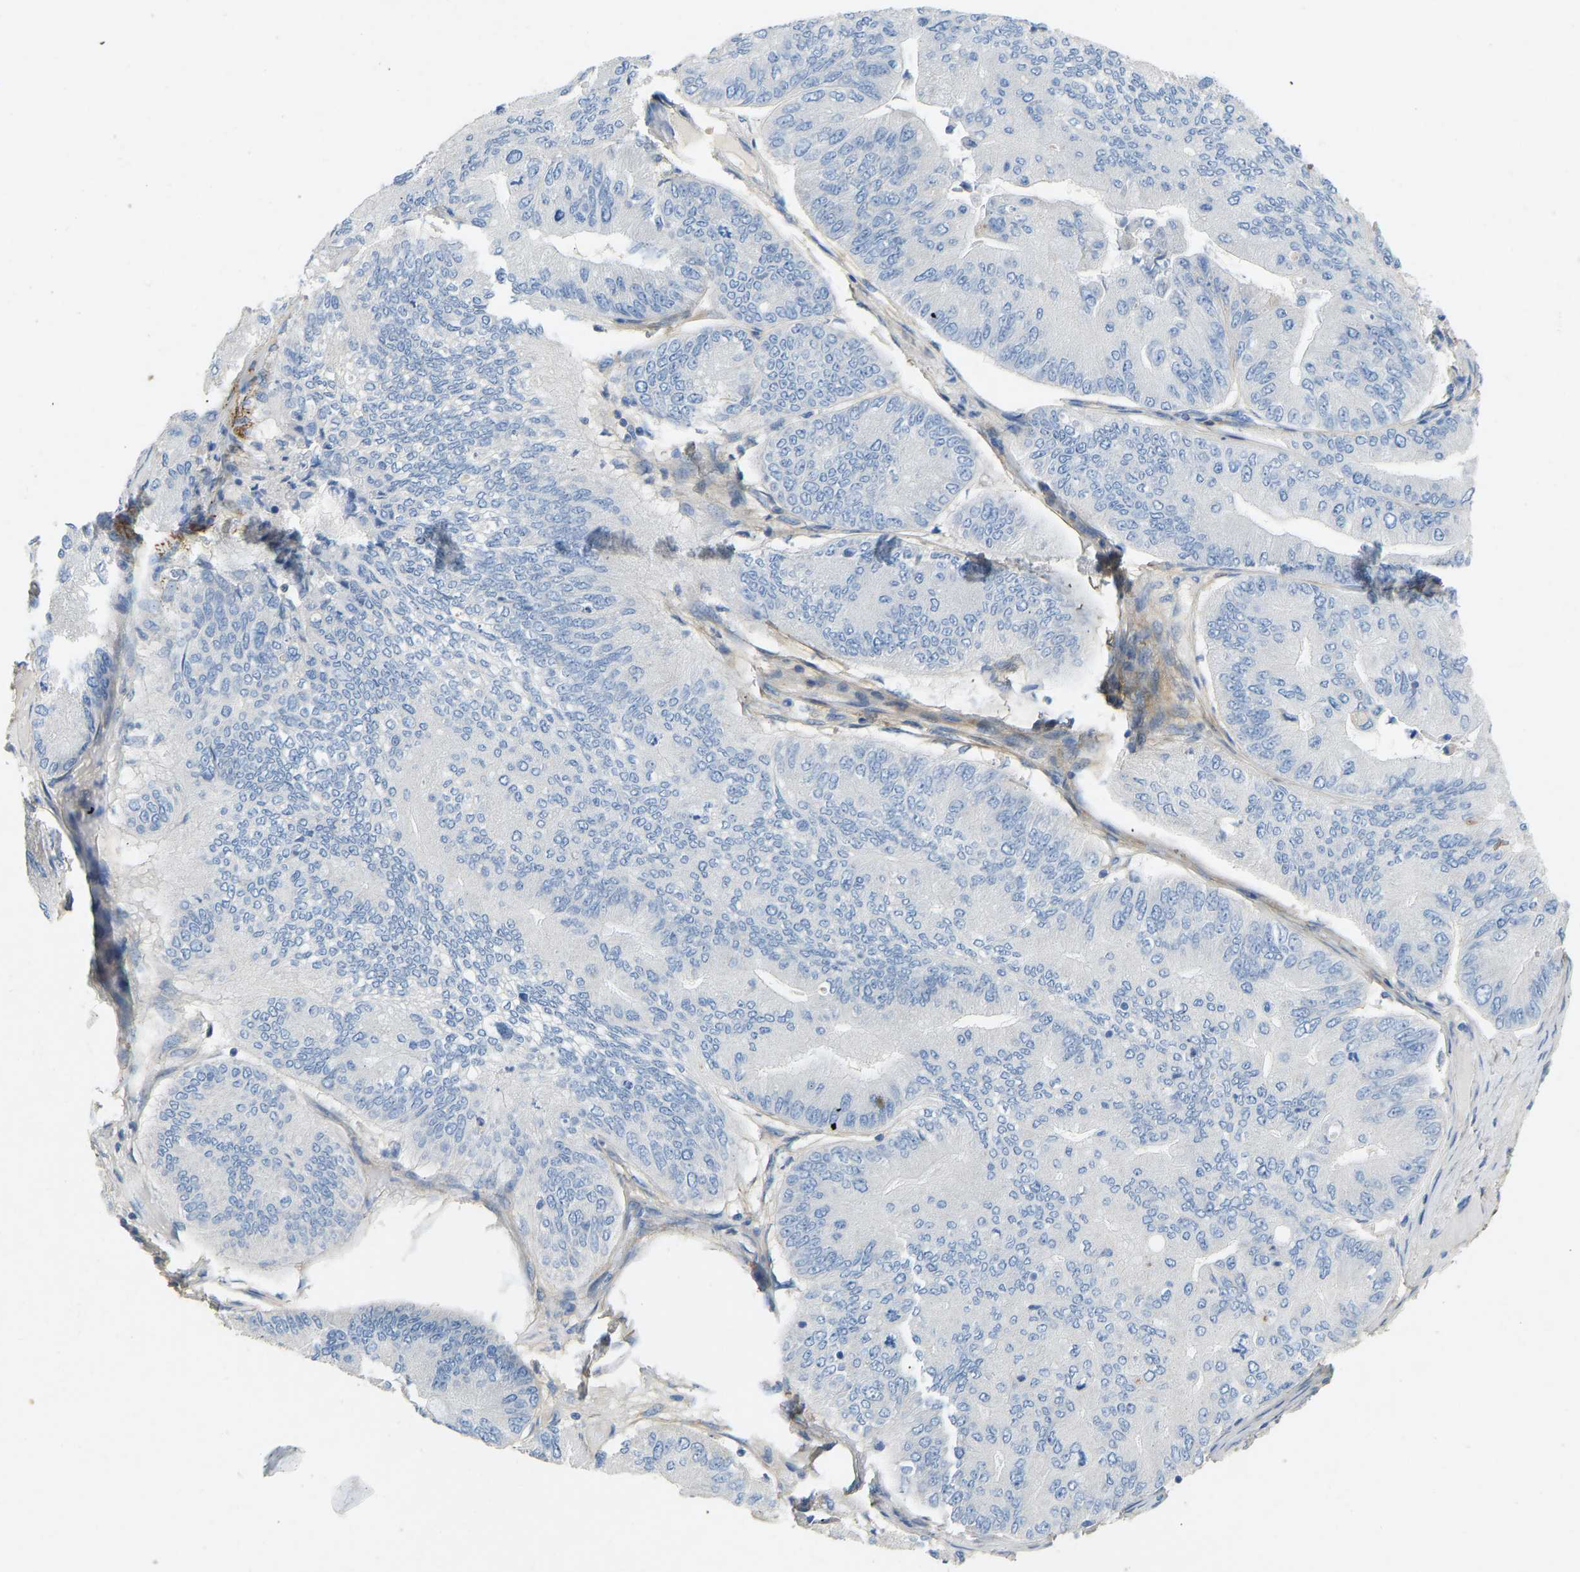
{"staining": {"intensity": "negative", "quantity": "none", "location": "none"}, "tissue": "ovarian cancer", "cell_type": "Tumor cells", "image_type": "cancer", "snomed": [{"axis": "morphology", "description": "Cystadenocarcinoma, mucinous, NOS"}, {"axis": "topography", "description": "Ovary"}], "caption": "Tumor cells show no significant protein staining in ovarian cancer (mucinous cystadenocarcinoma).", "gene": "TECTA", "patient": {"sex": "female", "age": 61}}